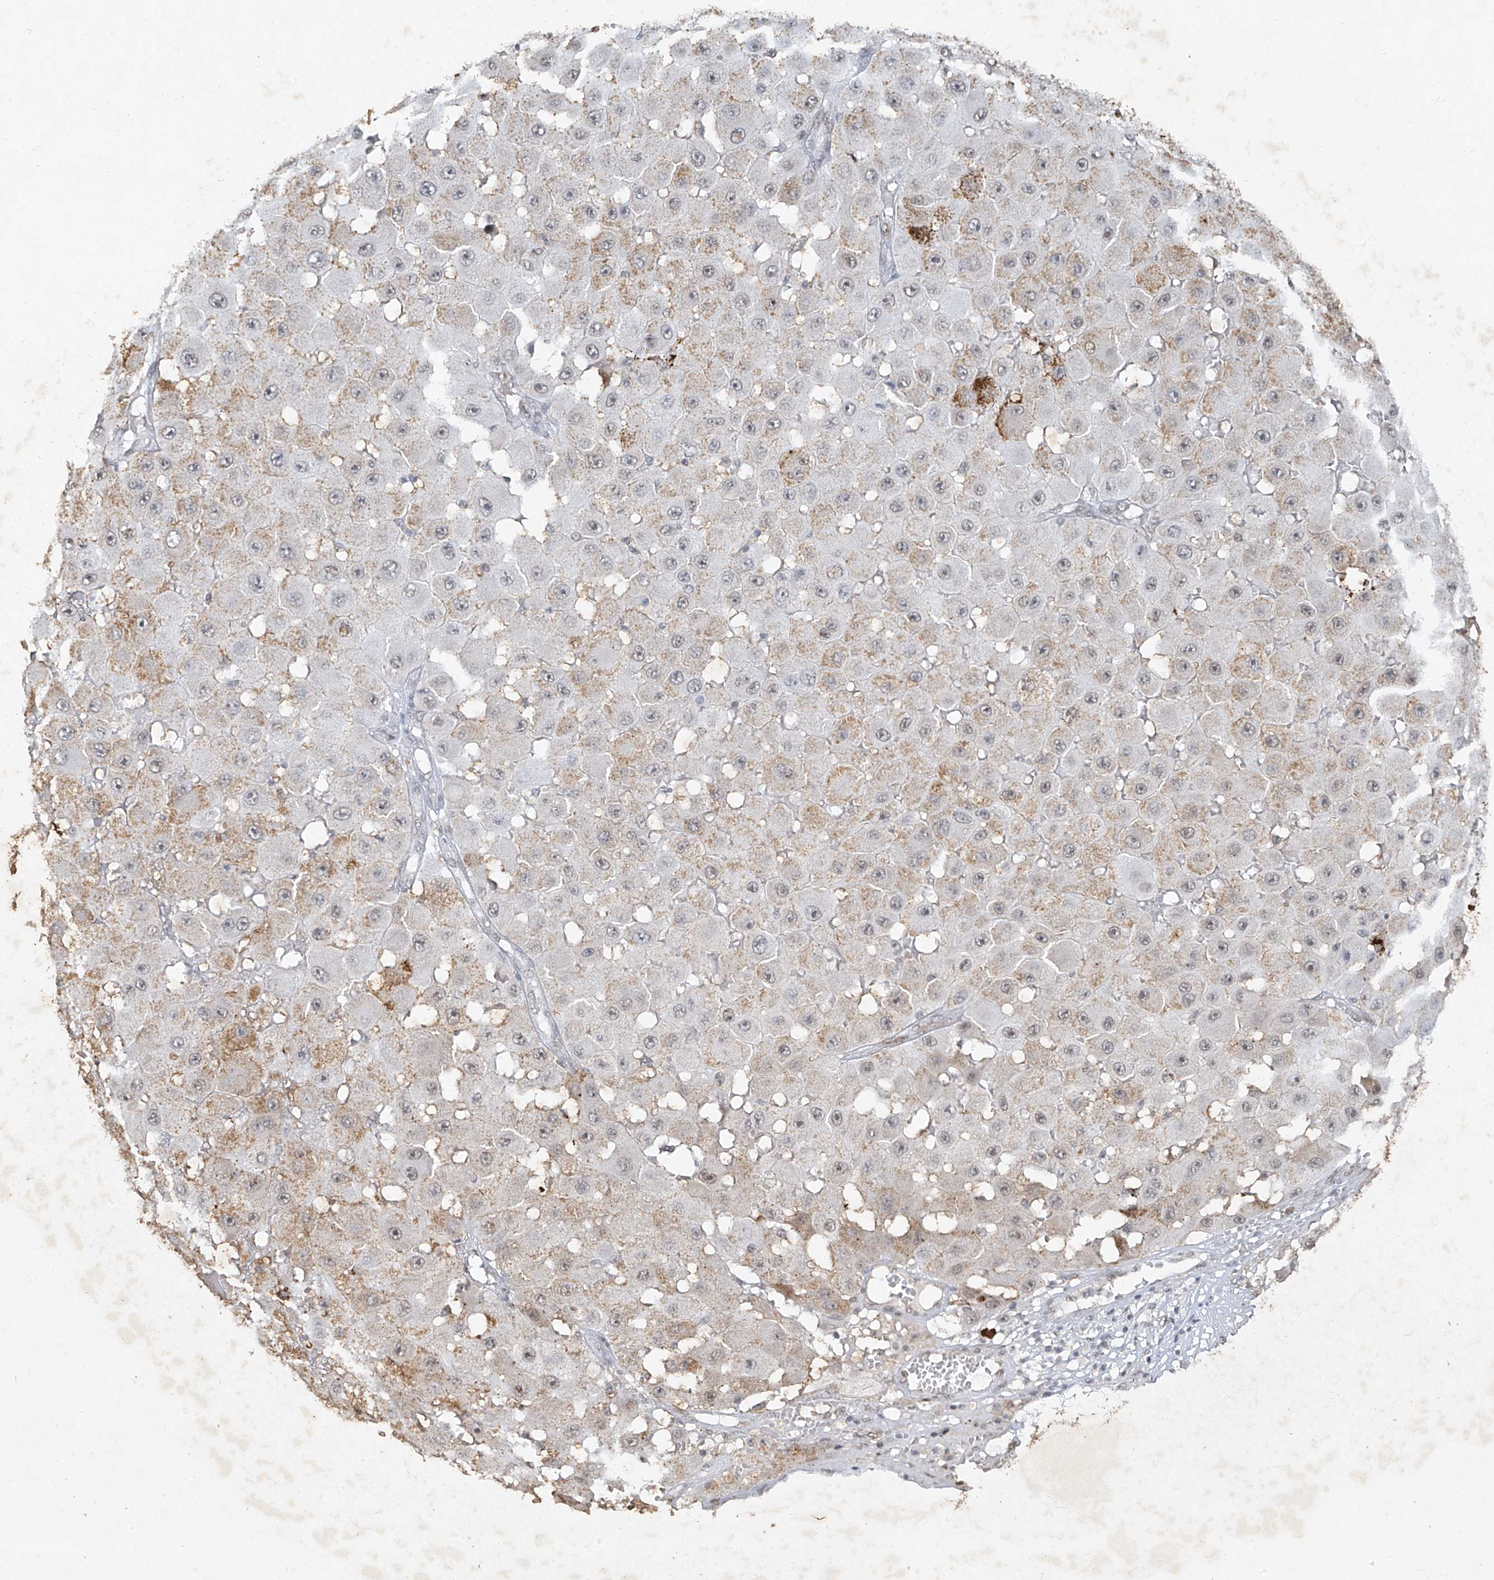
{"staining": {"intensity": "weak", "quantity": "25%-75%", "location": "cytoplasmic/membranous"}, "tissue": "melanoma", "cell_type": "Tumor cells", "image_type": "cancer", "snomed": [{"axis": "morphology", "description": "Malignant melanoma, NOS"}, {"axis": "topography", "description": "Skin"}], "caption": "An immunohistochemistry (IHC) image of neoplastic tissue is shown. Protein staining in brown highlights weak cytoplasmic/membranous positivity in malignant melanoma within tumor cells. The protein is shown in brown color, while the nuclei are stained blue.", "gene": "ATRIP", "patient": {"sex": "female", "age": 81}}